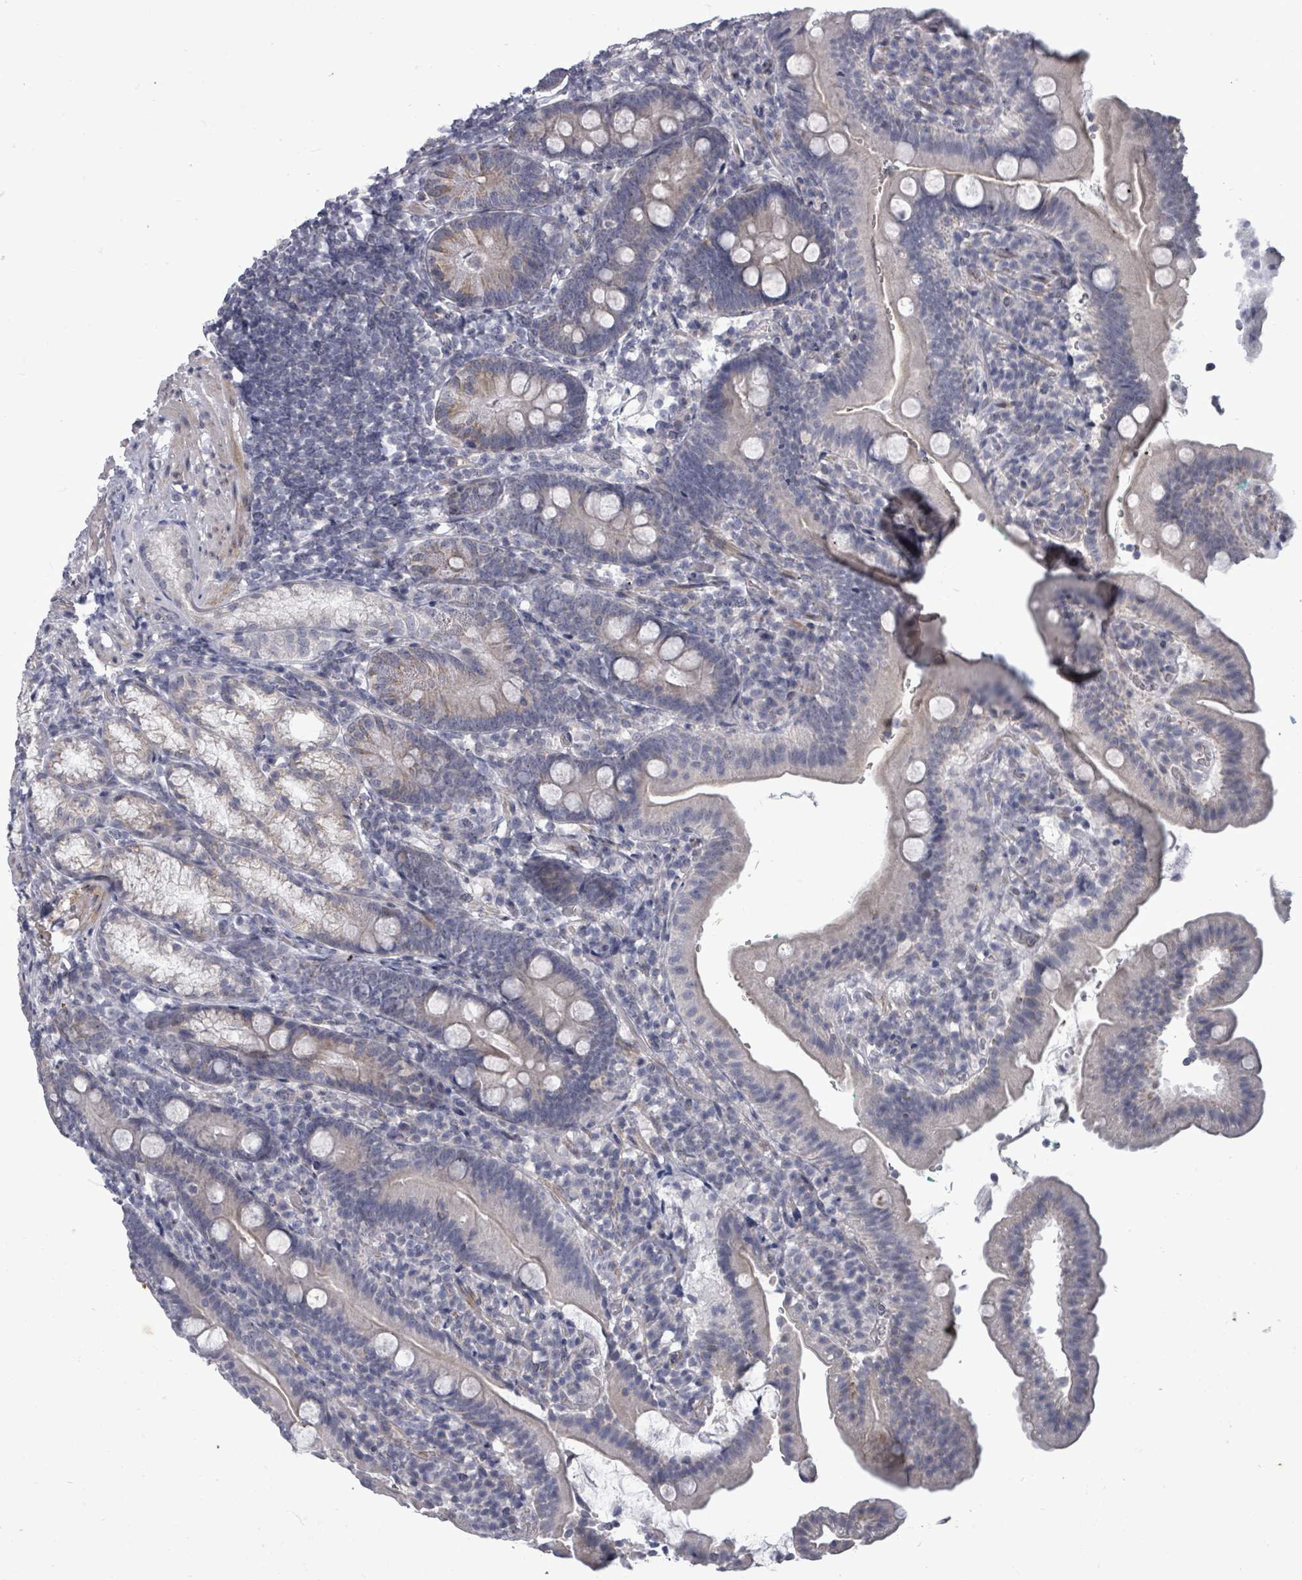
{"staining": {"intensity": "negative", "quantity": "none", "location": "none"}, "tissue": "duodenum", "cell_type": "Glandular cells", "image_type": "normal", "snomed": [{"axis": "morphology", "description": "Normal tissue, NOS"}, {"axis": "topography", "description": "Duodenum"}], "caption": "Photomicrograph shows no protein staining in glandular cells of unremarkable duodenum.", "gene": "PTPN20", "patient": {"sex": "female", "age": 67}}